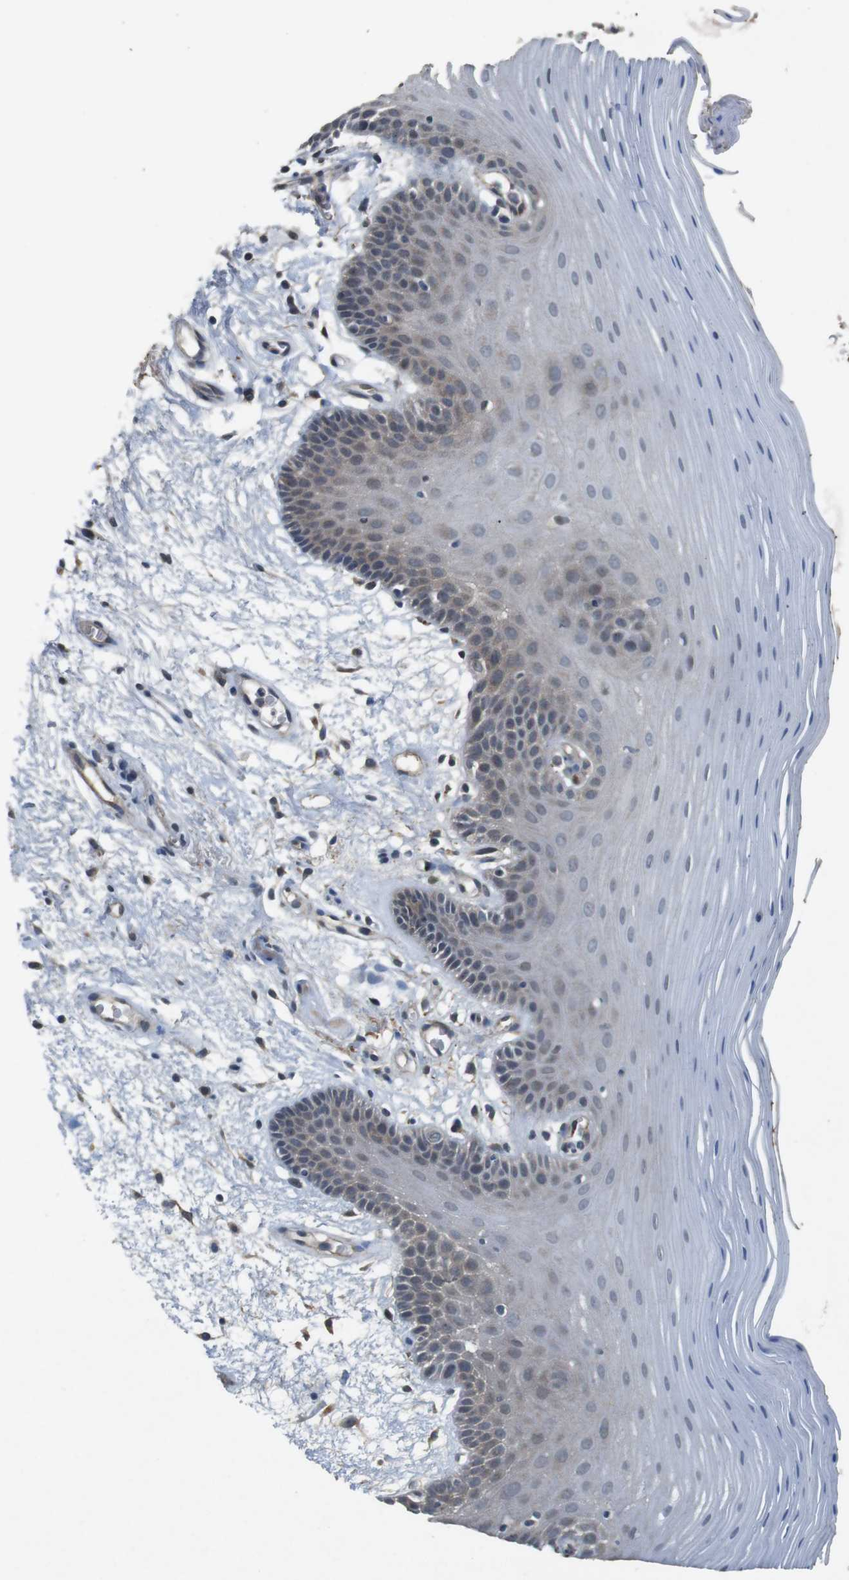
{"staining": {"intensity": "weak", "quantity": "<25%", "location": "cytoplasmic/membranous"}, "tissue": "oral mucosa", "cell_type": "Squamous epithelial cells", "image_type": "normal", "snomed": [{"axis": "morphology", "description": "Normal tissue, NOS"}, {"axis": "morphology", "description": "Squamous cell carcinoma, NOS"}, {"axis": "topography", "description": "Skeletal muscle"}, {"axis": "topography", "description": "Oral tissue"}, {"axis": "topography", "description": "Head-Neck"}], "caption": "Immunohistochemistry (IHC) photomicrograph of unremarkable oral mucosa: human oral mucosa stained with DAB (3,3'-diaminobenzidine) reveals no significant protein staining in squamous epithelial cells. (DAB IHC visualized using brightfield microscopy, high magnification).", "gene": "CLDN7", "patient": {"sex": "male", "age": 71}}